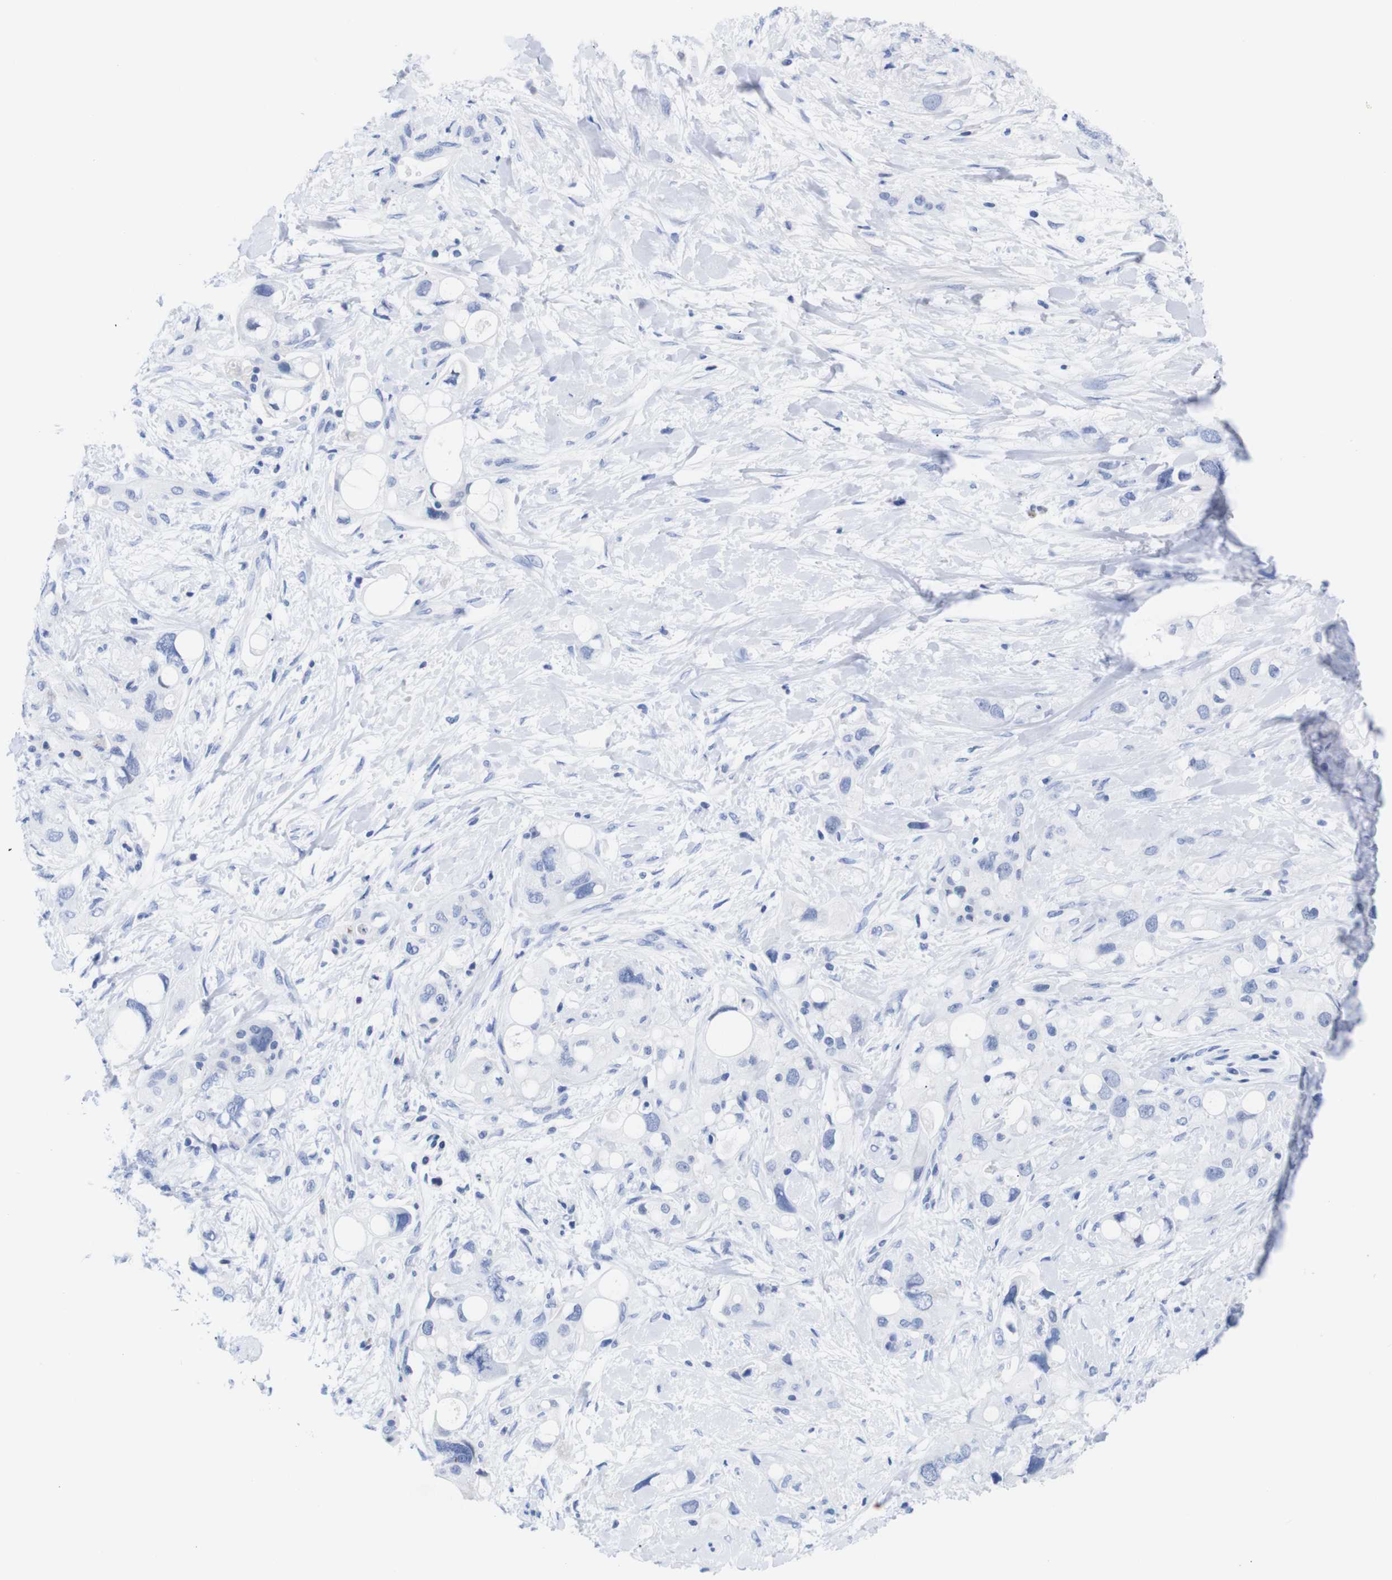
{"staining": {"intensity": "negative", "quantity": "none", "location": "none"}, "tissue": "pancreatic cancer", "cell_type": "Tumor cells", "image_type": "cancer", "snomed": [{"axis": "morphology", "description": "Adenocarcinoma, NOS"}, {"axis": "topography", "description": "Pancreas"}], "caption": "Immunohistochemical staining of pancreatic cancer (adenocarcinoma) demonstrates no significant positivity in tumor cells.", "gene": "LRRC55", "patient": {"sex": "female", "age": 56}}